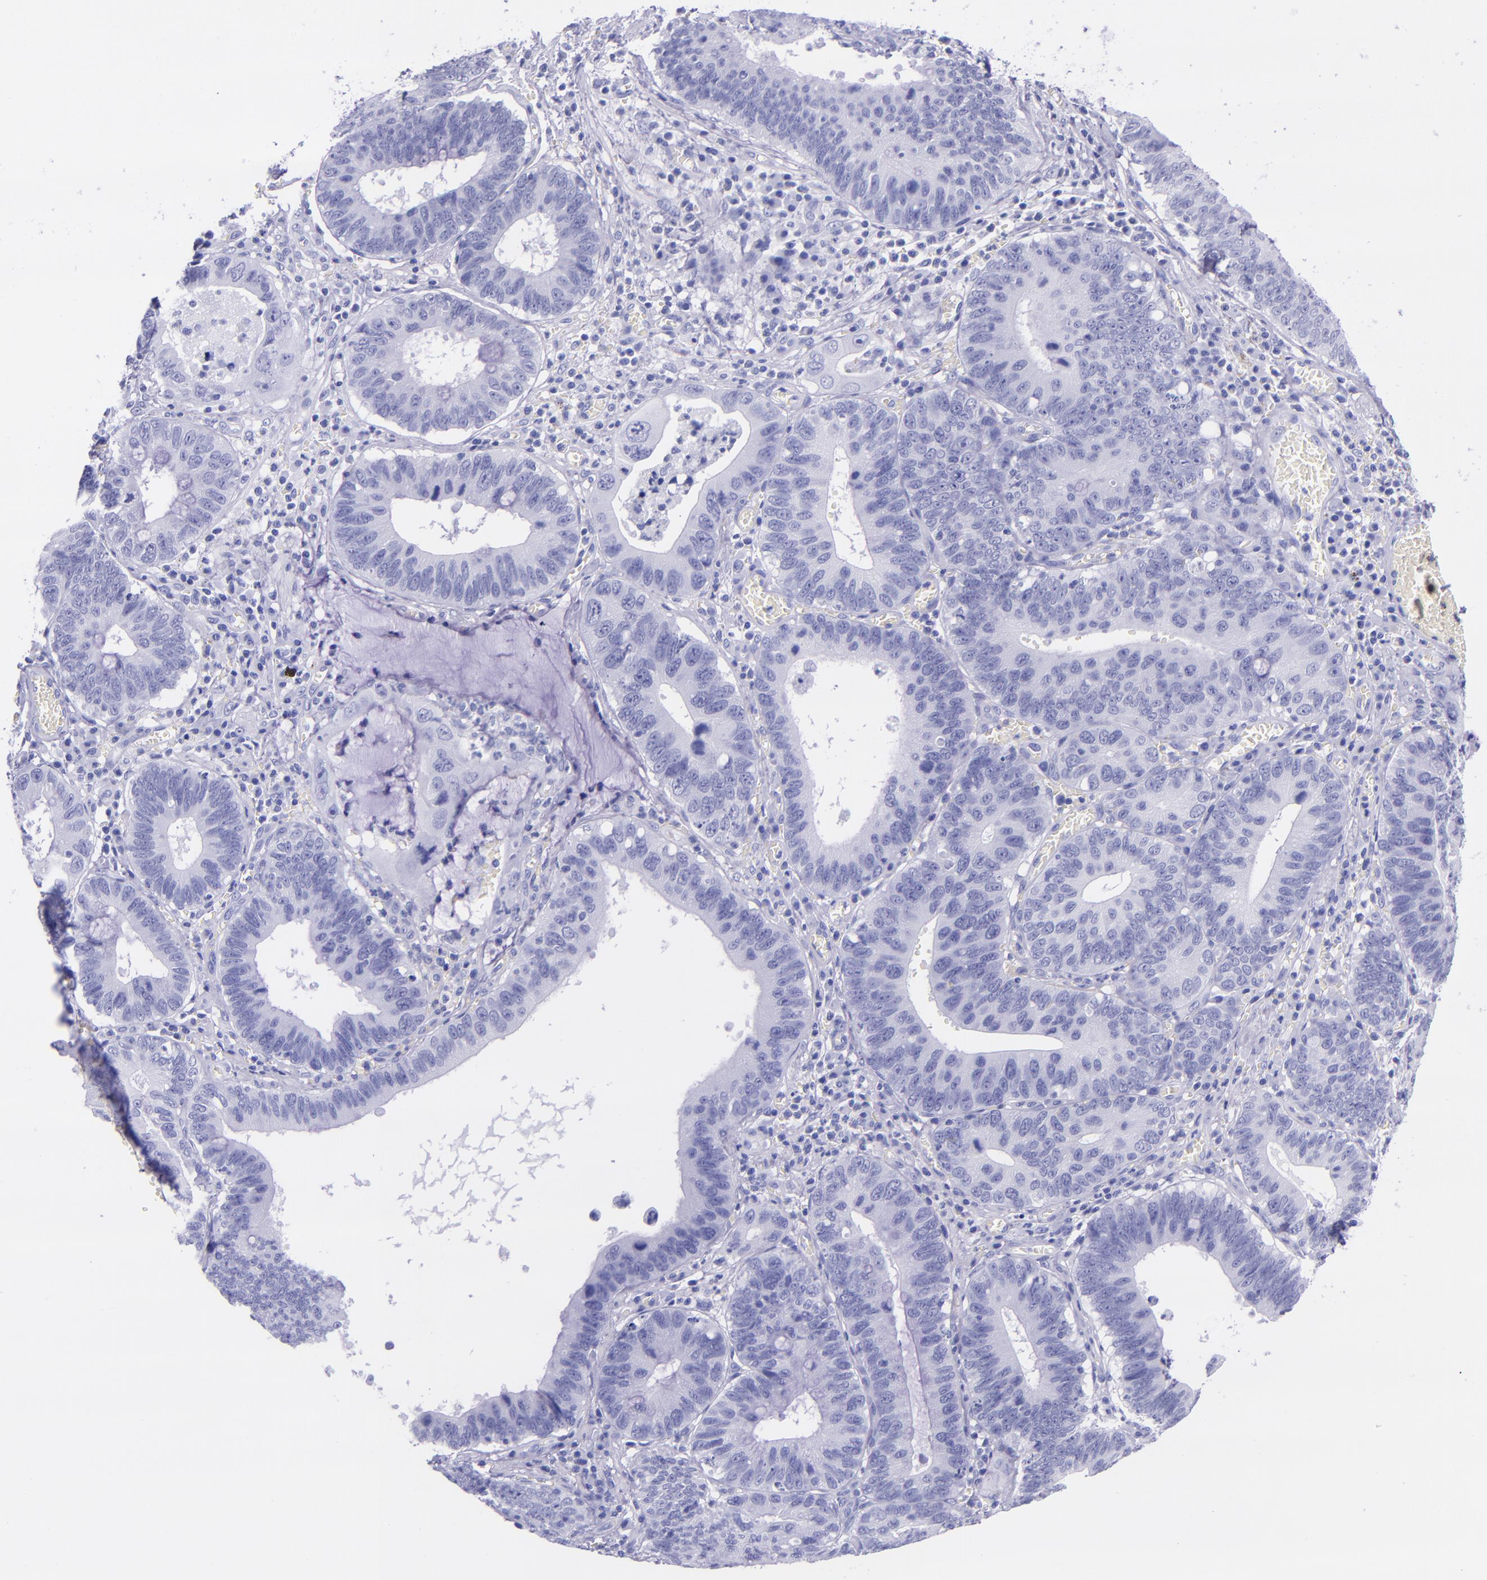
{"staining": {"intensity": "negative", "quantity": "none", "location": "none"}, "tissue": "stomach cancer", "cell_type": "Tumor cells", "image_type": "cancer", "snomed": [{"axis": "morphology", "description": "Adenocarcinoma, NOS"}, {"axis": "topography", "description": "Stomach"}, {"axis": "topography", "description": "Gastric cardia"}], "caption": "Human stomach cancer (adenocarcinoma) stained for a protein using immunohistochemistry (IHC) shows no expression in tumor cells.", "gene": "MBP", "patient": {"sex": "male", "age": 59}}